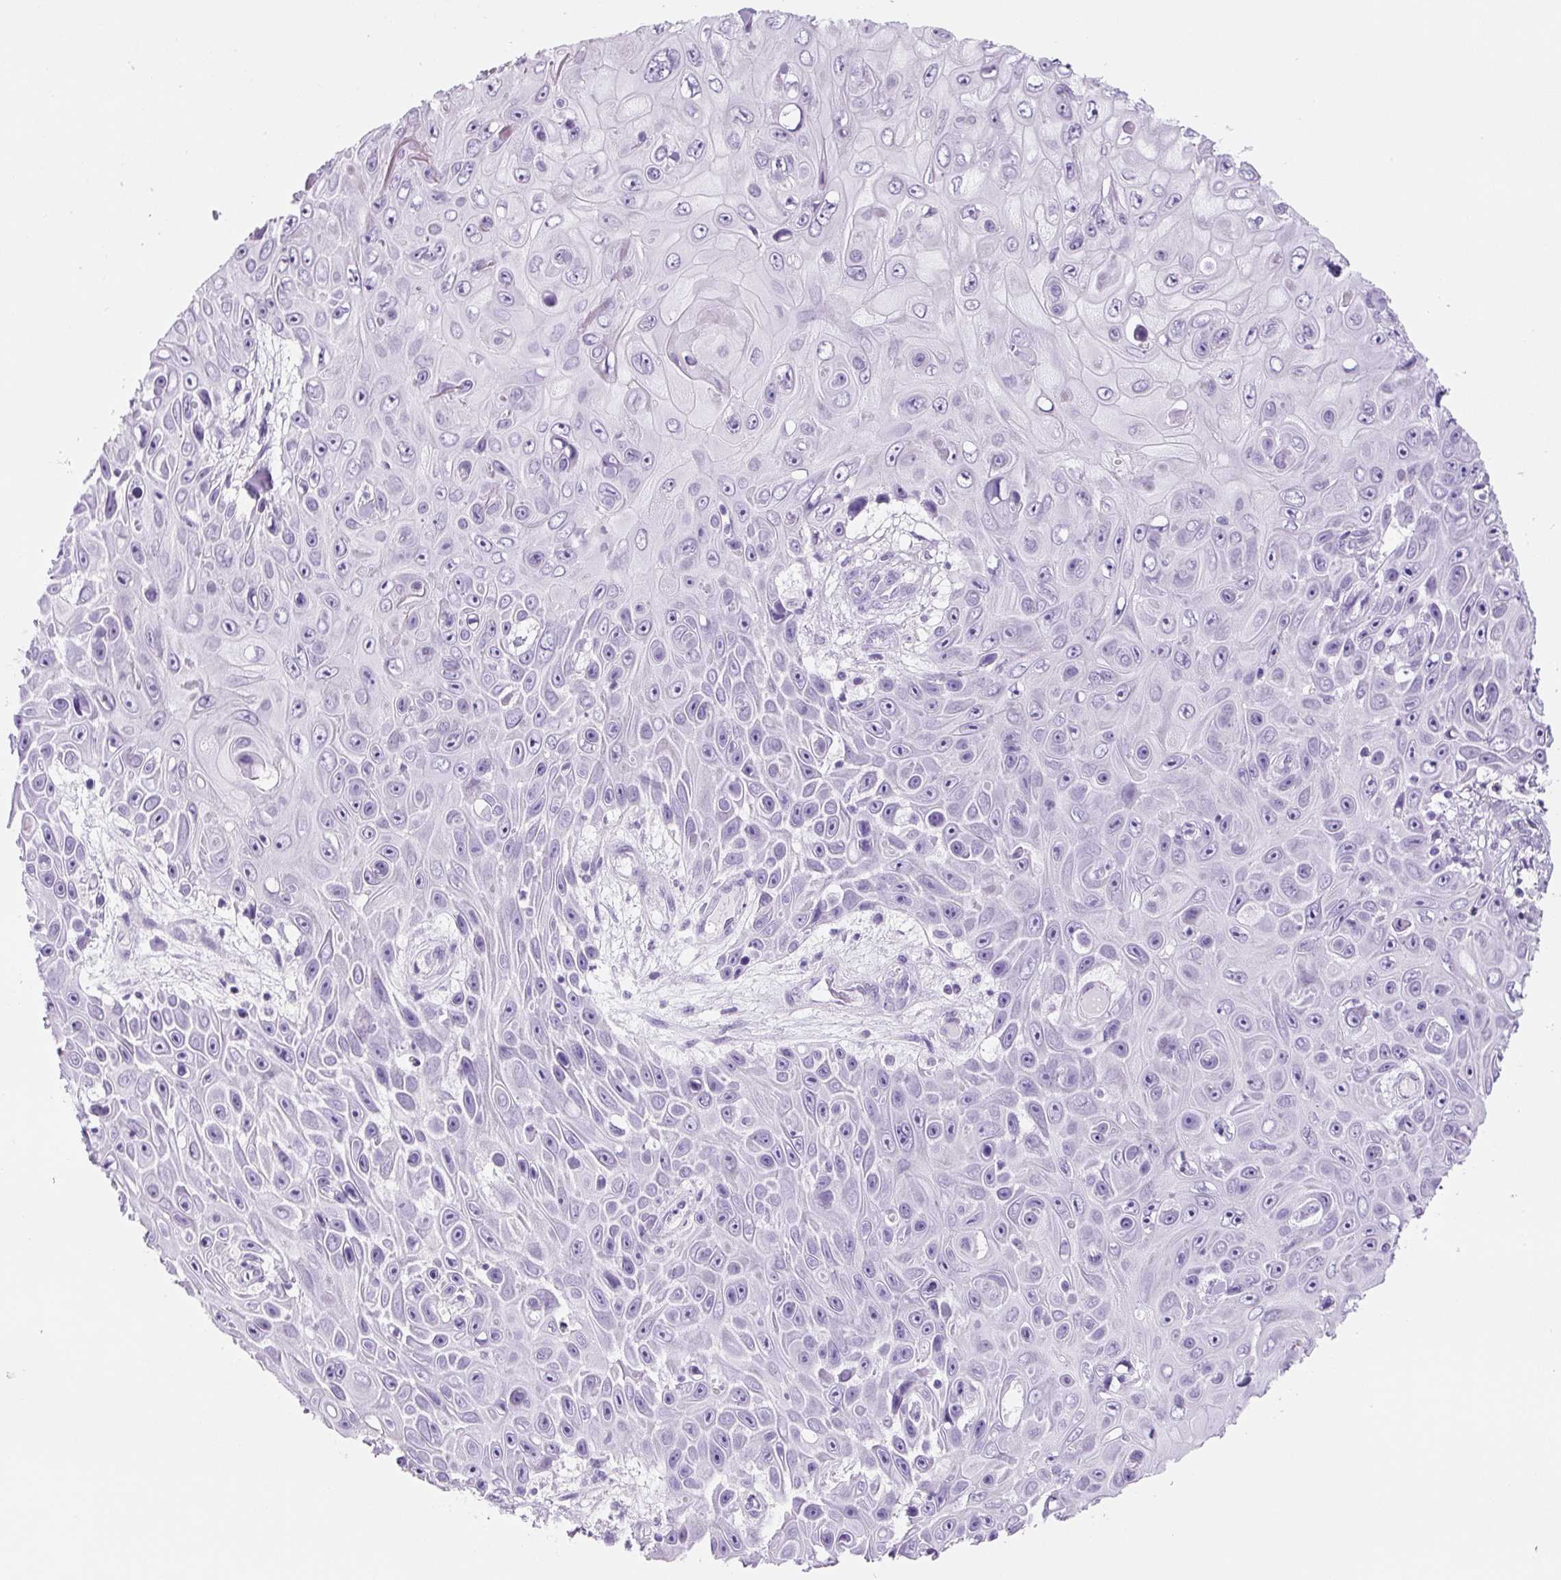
{"staining": {"intensity": "negative", "quantity": "none", "location": "none"}, "tissue": "skin cancer", "cell_type": "Tumor cells", "image_type": "cancer", "snomed": [{"axis": "morphology", "description": "Squamous cell carcinoma, NOS"}, {"axis": "topography", "description": "Skin"}], "caption": "A micrograph of skin cancer stained for a protein exhibits no brown staining in tumor cells.", "gene": "YIF1B", "patient": {"sex": "male", "age": 82}}